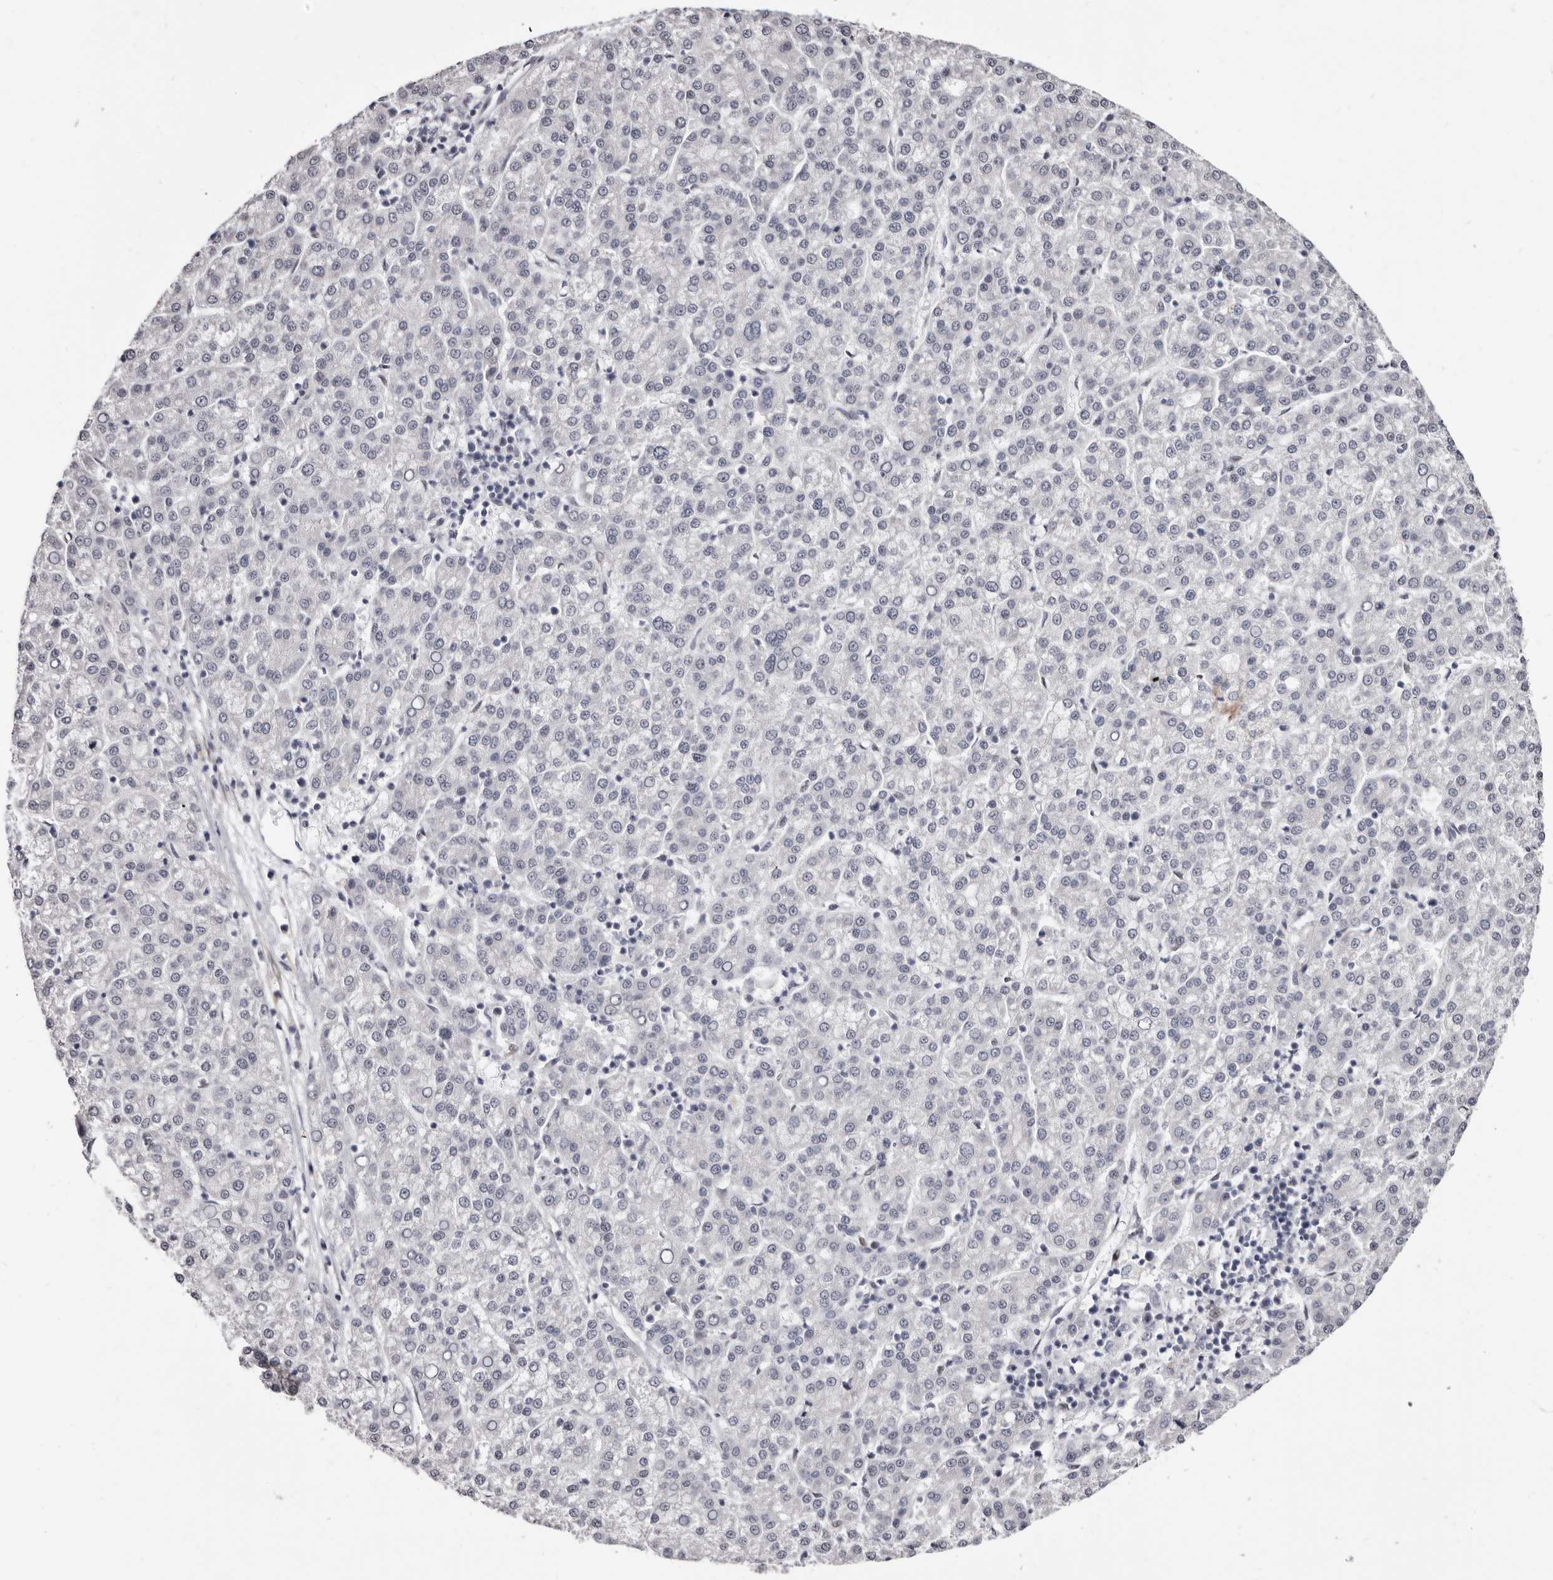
{"staining": {"intensity": "negative", "quantity": "none", "location": "none"}, "tissue": "liver cancer", "cell_type": "Tumor cells", "image_type": "cancer", "snomed": [{"axis": "morphology", "description": "Carcinoma, Hepatocellular, NOS"}, {"axis": "topography", "description": "Liver"}], "caption": "Immunohistochemistry (IHC) micrograph of liver hepatocellular carcinoma stained for a protein (brown), which displays no expression in tumor cells.", "gene": "KHDRBS2", "patient": {"sex": "female", "age": 58}}